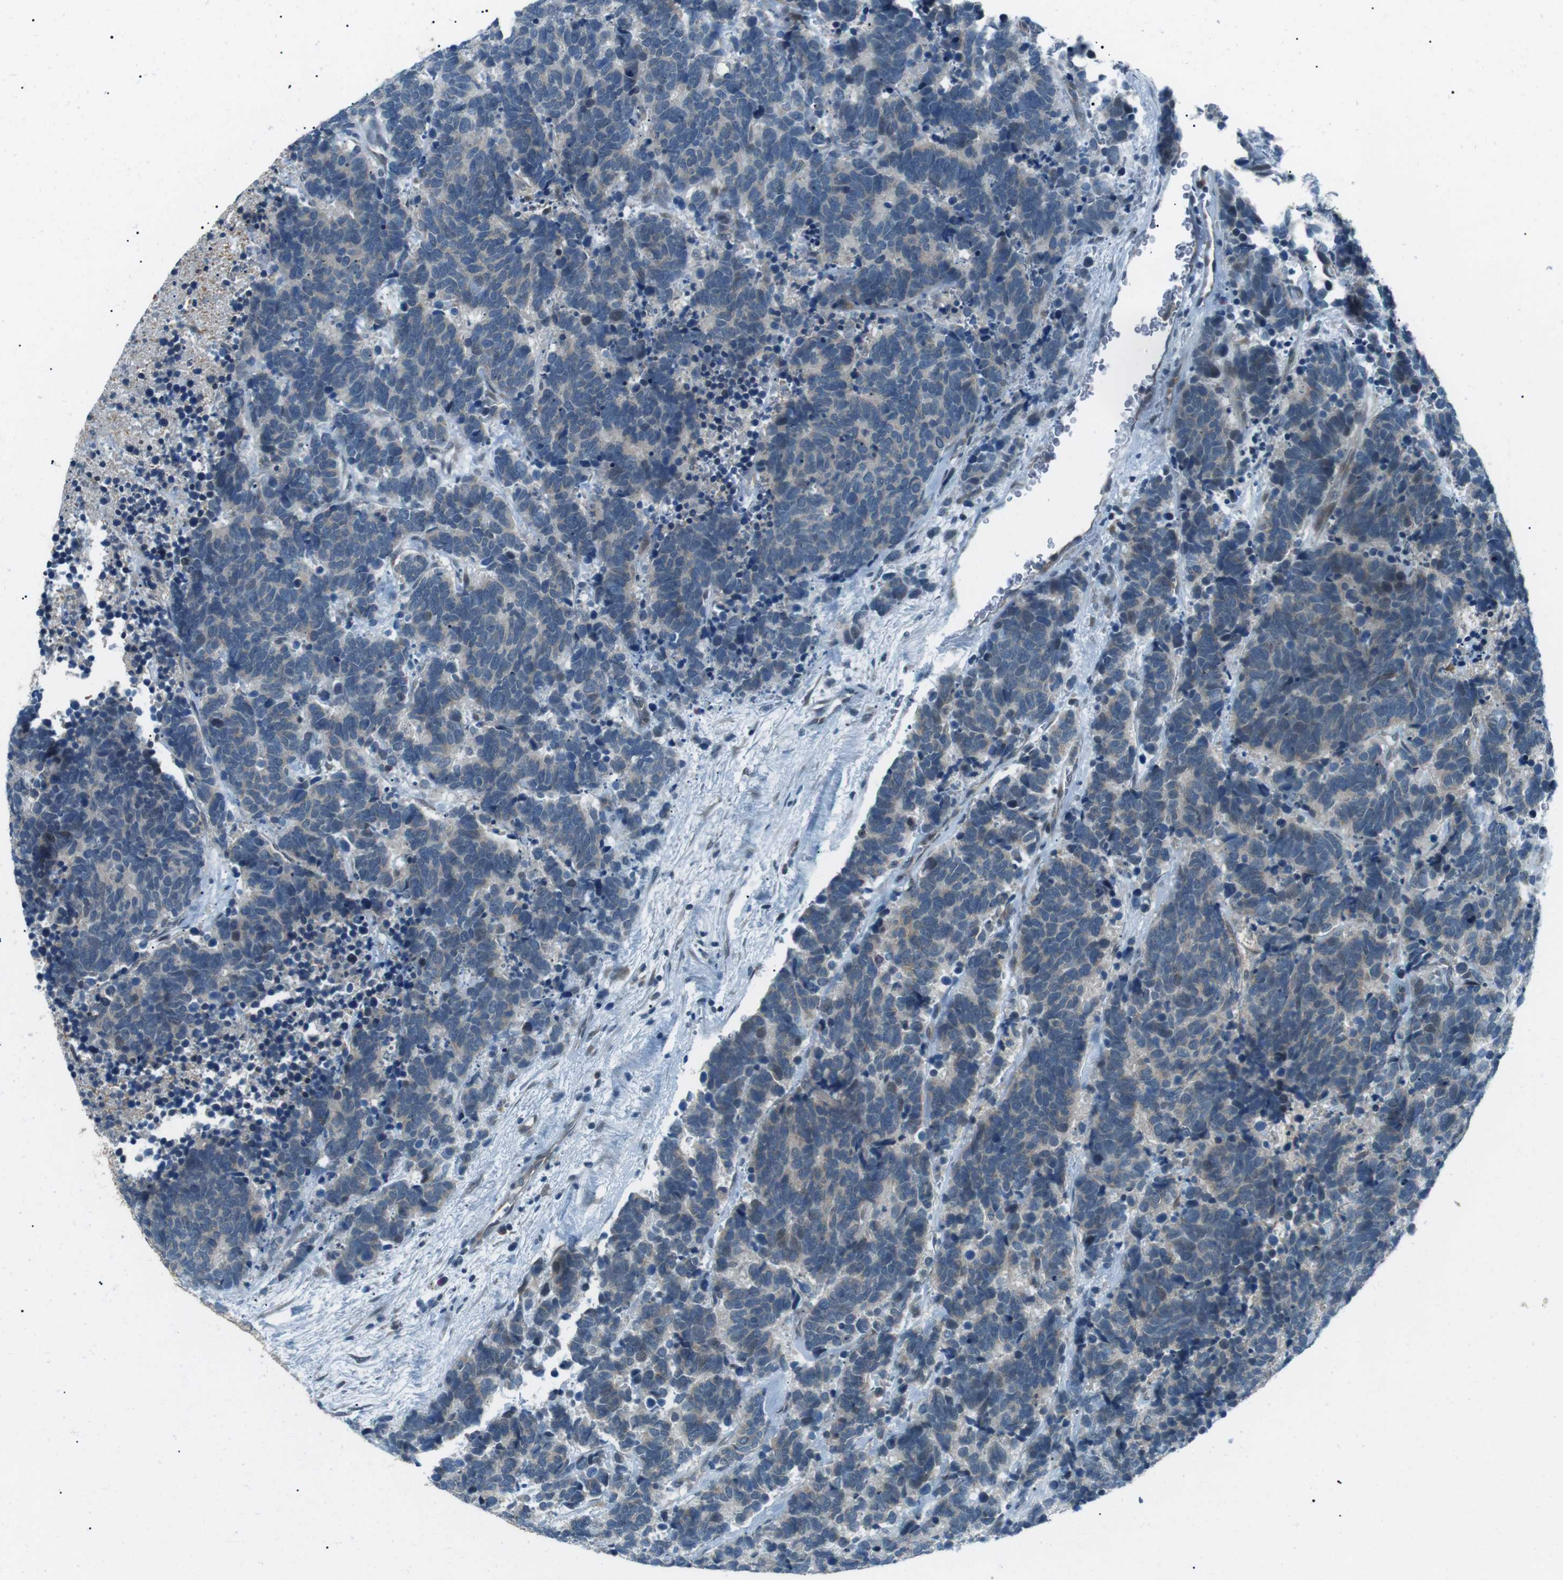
{"staining": {"intensity": "negative", "quantity": "none", "location": "none"}, "tissue": "carcinoid", "cell_type": "Tumor cells", "image_type": "cancer", "snomed": [{"axis": "morphology", "description": "Carcinoma, NOS"}, {"axis": "morphology", "description": "Carcinoid, malignant, NOS"}, {"axis": "topography", "description": "Urinary bladder"}], "caption": "This is an immunohistochemistry (IHC) photomicrograph of carcinoid. There is no positivity in tumor cells.", "gene": "LRIG2", "patient": {"sex": "male", "age": 57}}